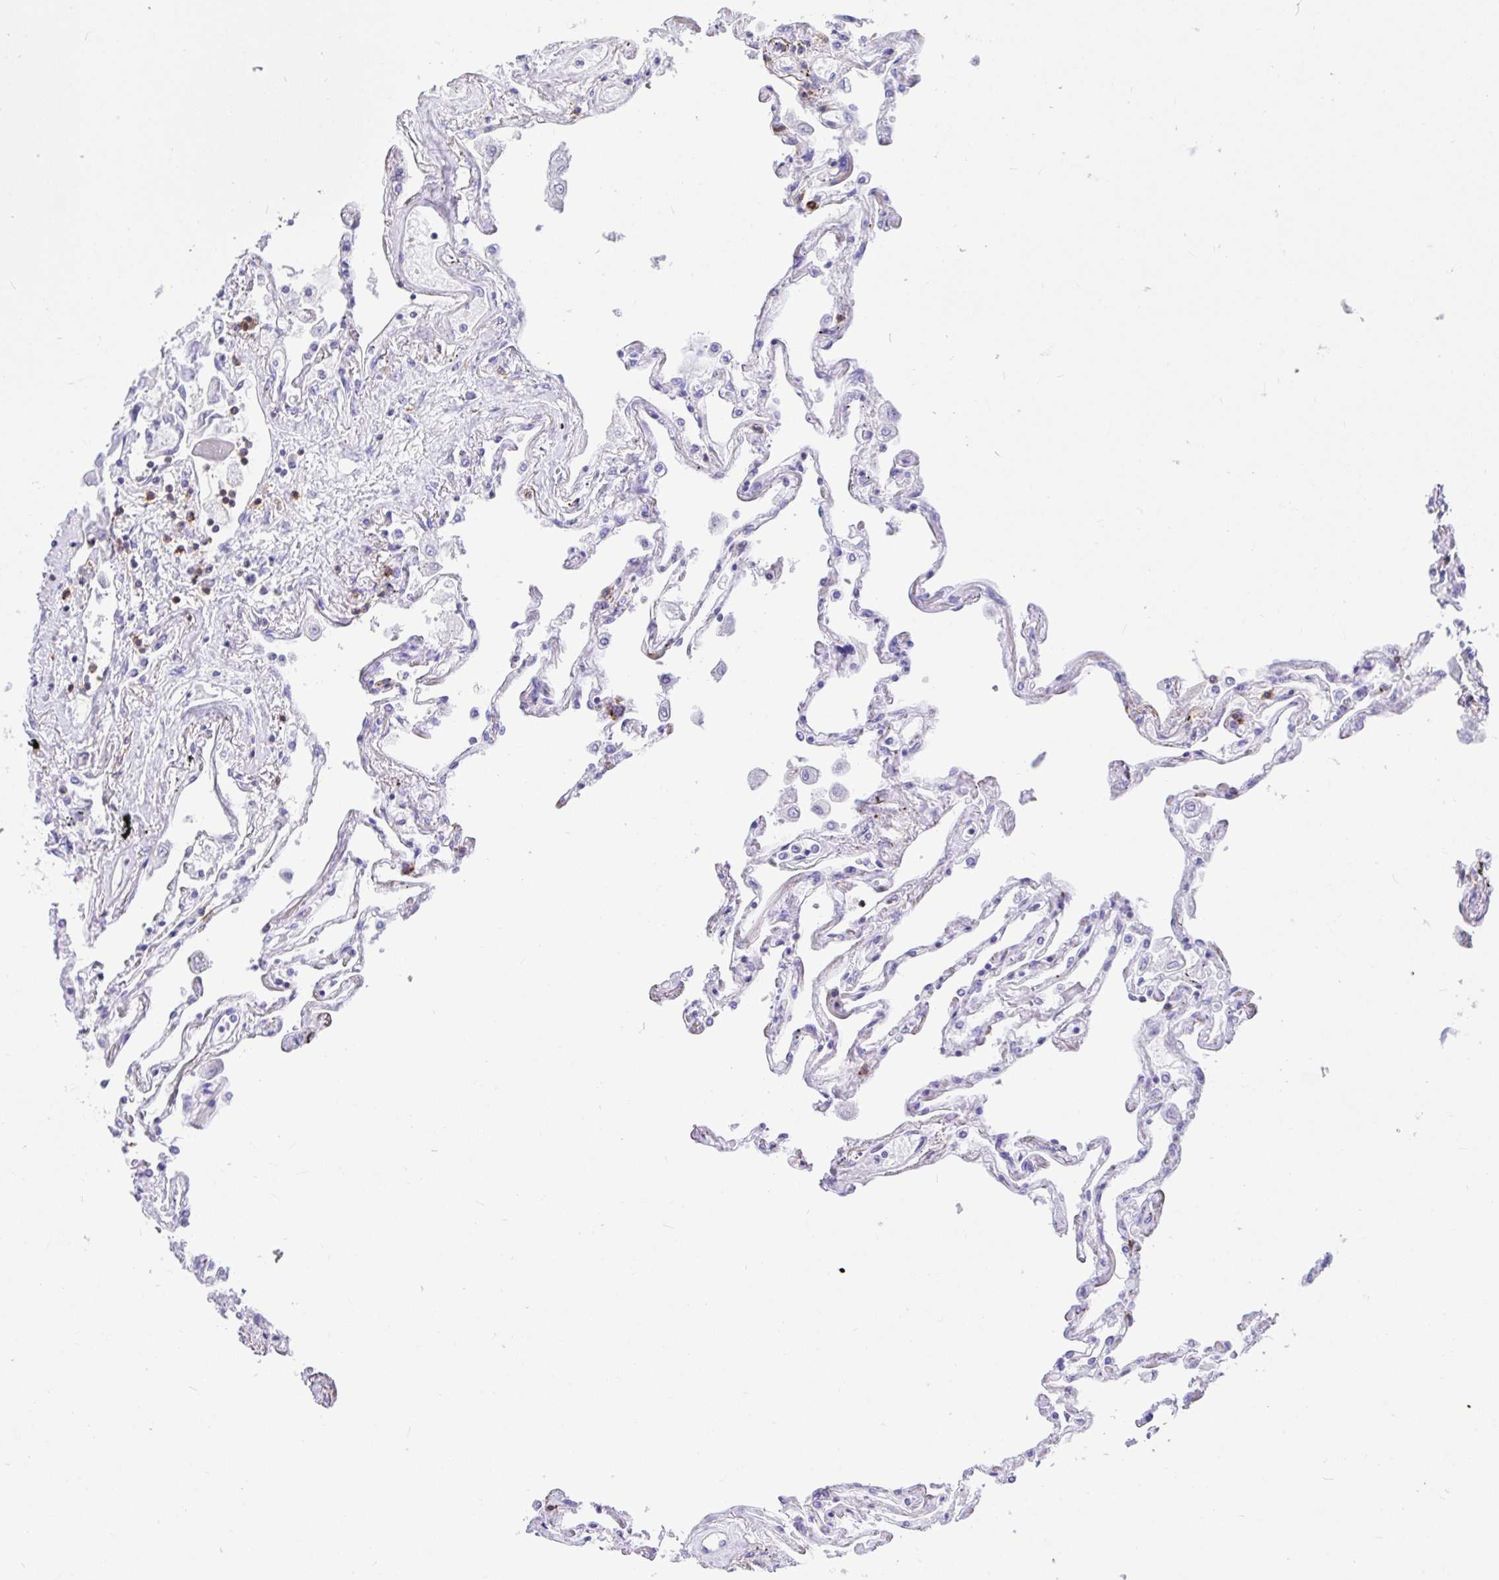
{"staining": {"intensity": "moderate", "quantity": "<25%", "location": "cytoplasmic/membranous"}, "tissue": "lung", "cell_type": "Alveolar cells", "image_type": "normal", "snomed": [{"axis": "morphology", "description": "Normal tissue, NOS"}, {"axis": "morphology", "description": "Adenocarcinoma, NOS"}, {"axis": "topography", "description": "Cartilage tissue"}, {"axis": "topography", "description": "Lung"}], "caption": "Human lung stained with a brown dye displays moderate cytoplasmic/membranous positive positivity in about <25% of alveolar cells.", "gene": "CD5", "patient": {"sex": "female", "age": 67}}